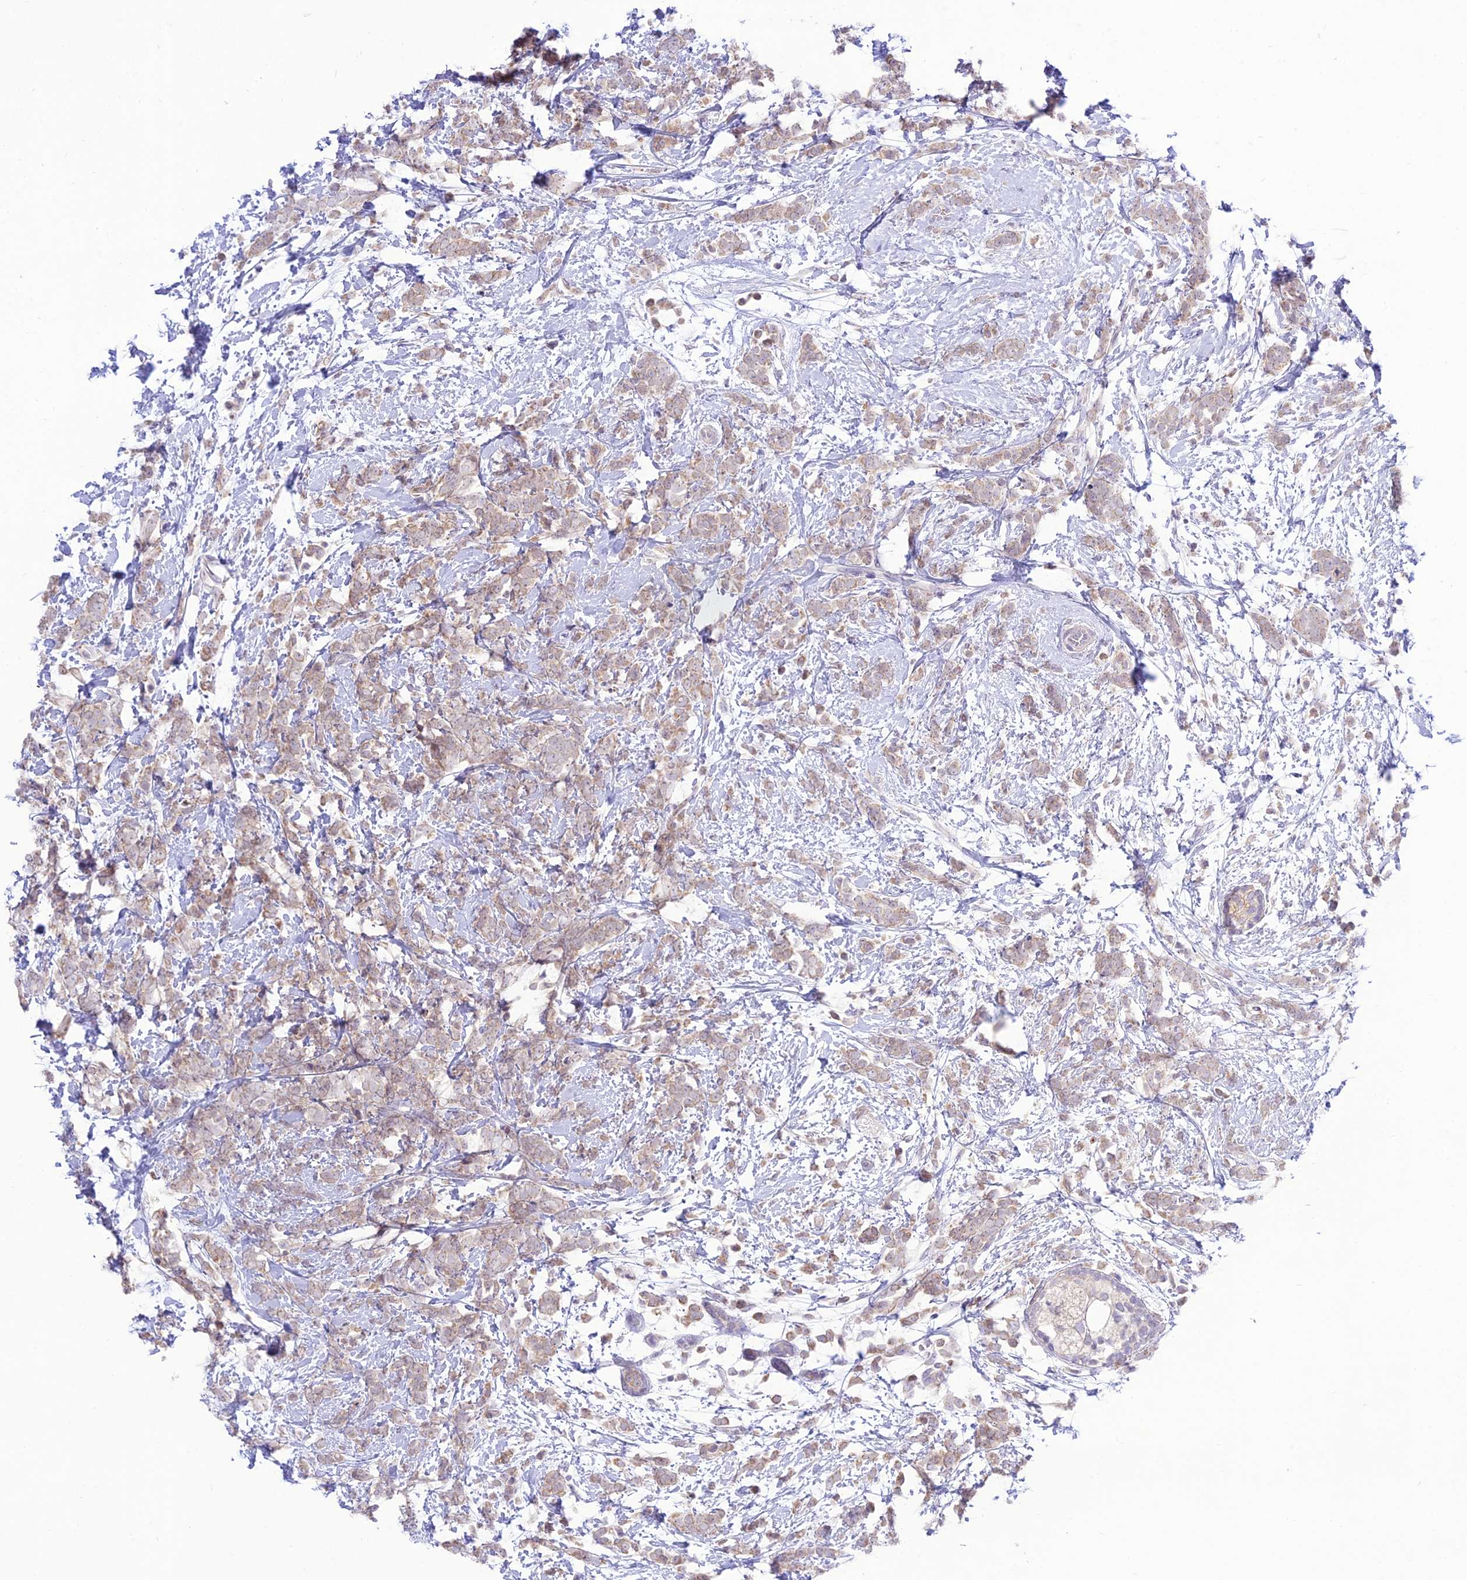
{"staining": {"intensity": "weak", "quantity": ">75%", "location": "cytoplasmic/membranous"}, "tissue": "breast cancer", "cell_type": "Tumor cells", "image_type": "cancer", "snomed": [{"axis": "morphology", "description": "Lobular carcinoma"}, {"axis": "topography", "description": "Breast"}], "caption": "Breast cancer stained with immunohistochemistry displays weak cytoplasmic/membranous expression in approximately >75% of tumor cells. The staining was performed using DAB (3,3'-diaminobenzidine), with brown indicating positive protein expression. Nuclei are stained blue with hematoxylin.", "gene": "TMEM40", "patient": {"sex": "female", "age": 58}}